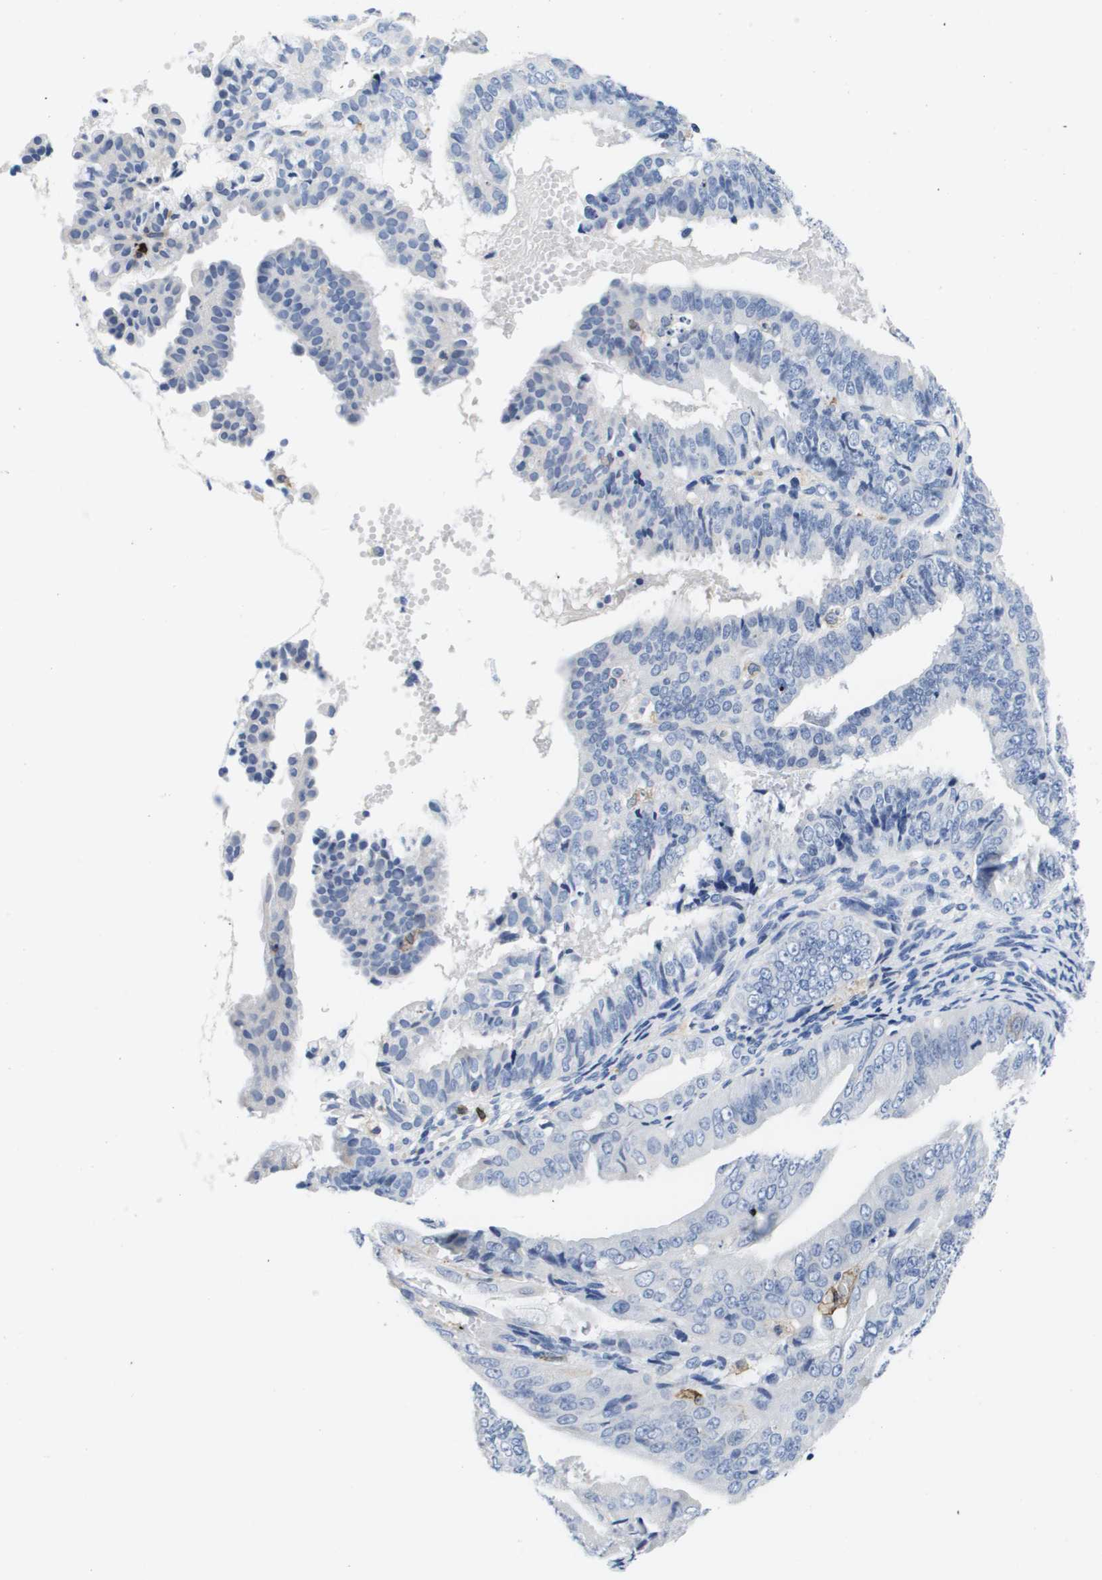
{"staining": {"intensity": "negative", "quantity": "none", "location": "none"}, "tissue": "endometrial cancer", "cell_type": "Tumor cells", "image_type": "cancer", "snomed": [{"axis": "morphology", "description": "Adenocarcinoma, NOS"}, {"axis": "topography", "description": "Endometrium"}], "caption": "The photomicrograph demonstrates no staining of tumor cells in adenocarcinoma (endometrial).", "gene": "HMOX1", "patient": {"sex": "female", "age": 63}}